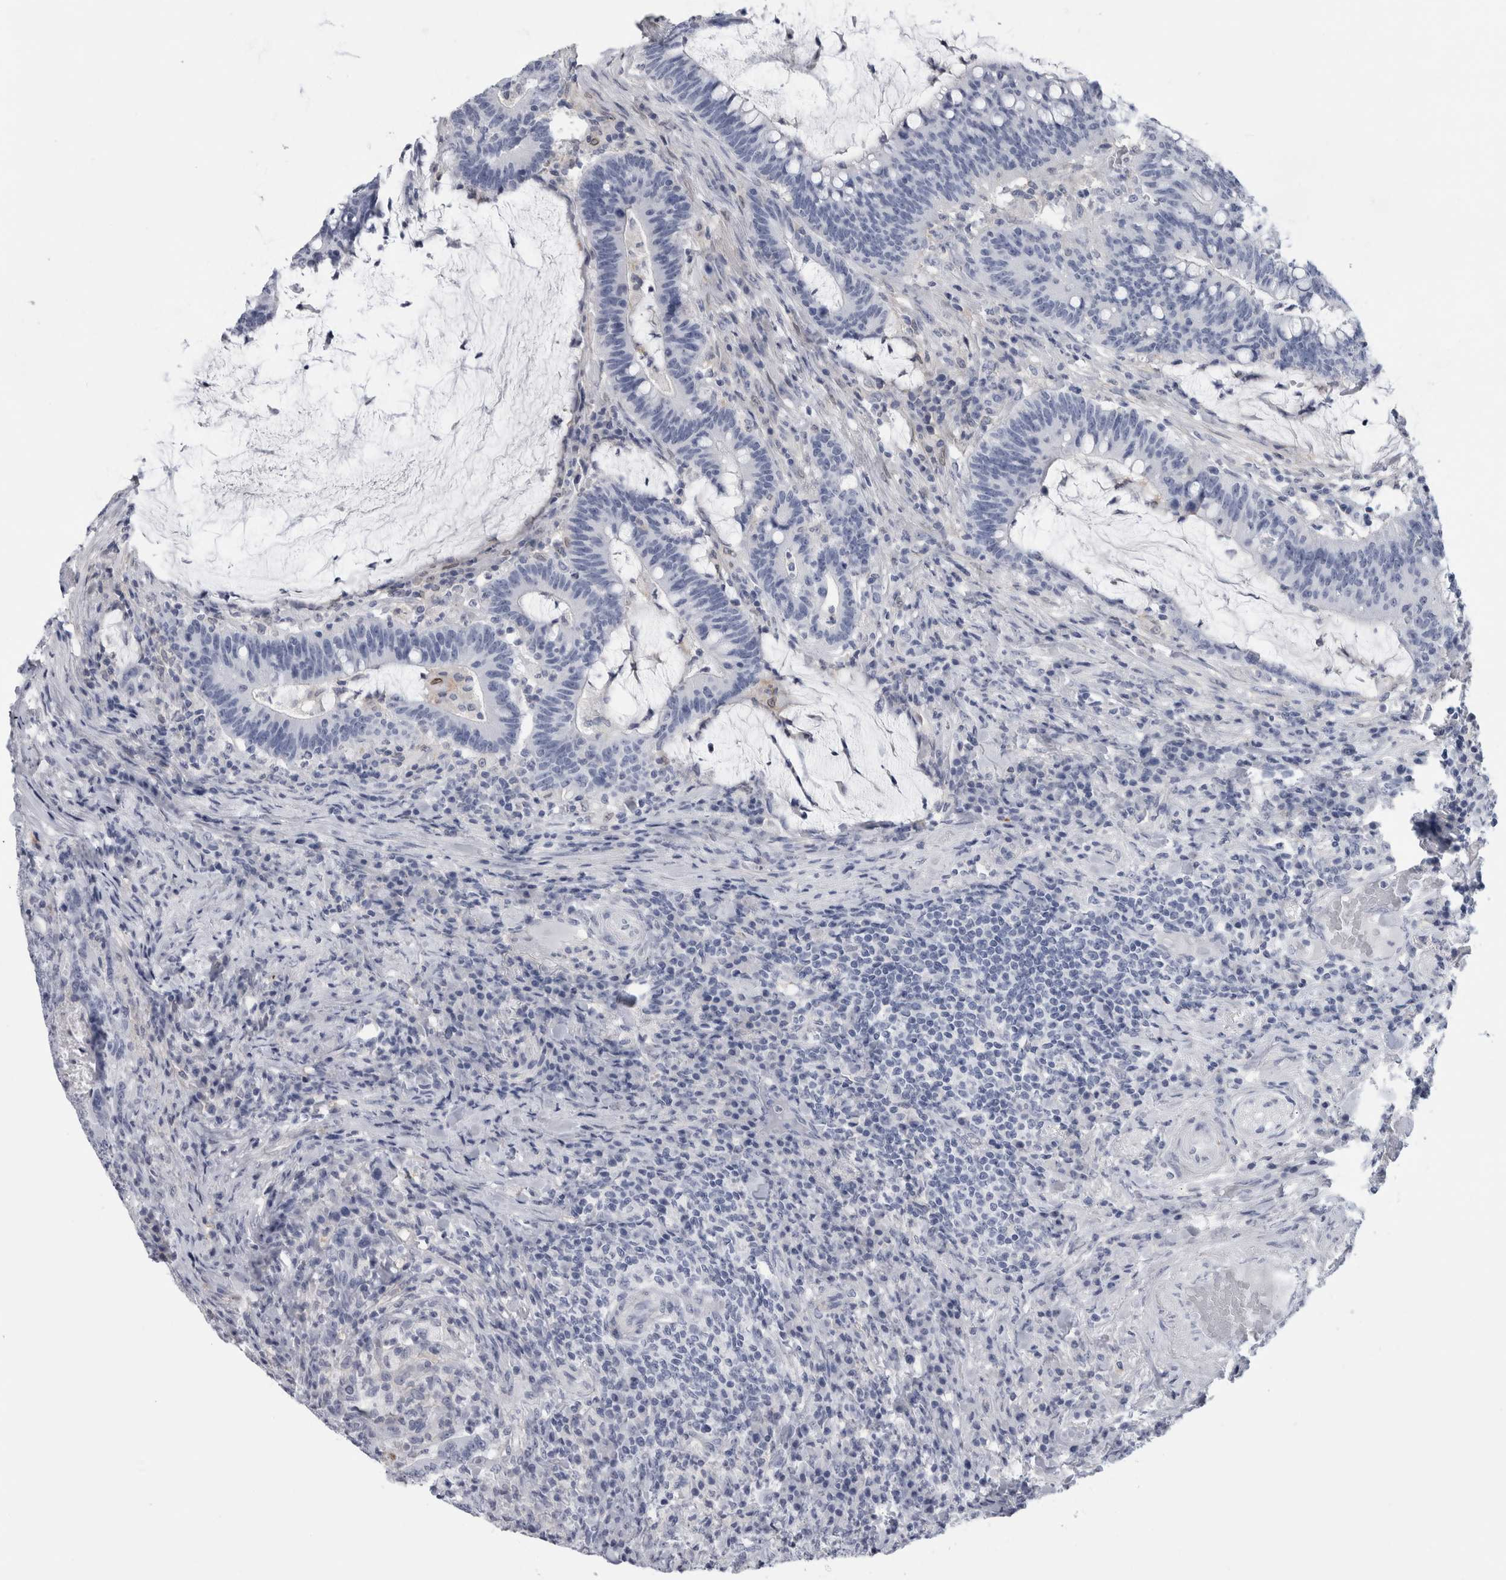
{"staining": {"intensity": "negative", "quantity": "none", "location": "none"}, "tissue": "colorectal cancer", "cell_type": "Tumor cells", "image_type": "cancer", "snomed": [{"axis": "morphology", "description": "Adenocarcinoma, NOS"}, {"axis": "topography", "description": "Colon"}], "caption": "Tumor cells show no significant expression in colorectal adenocarcinoma.", "gene": "DNAJC24", "patient": {"sex": "female", "age": 66}}